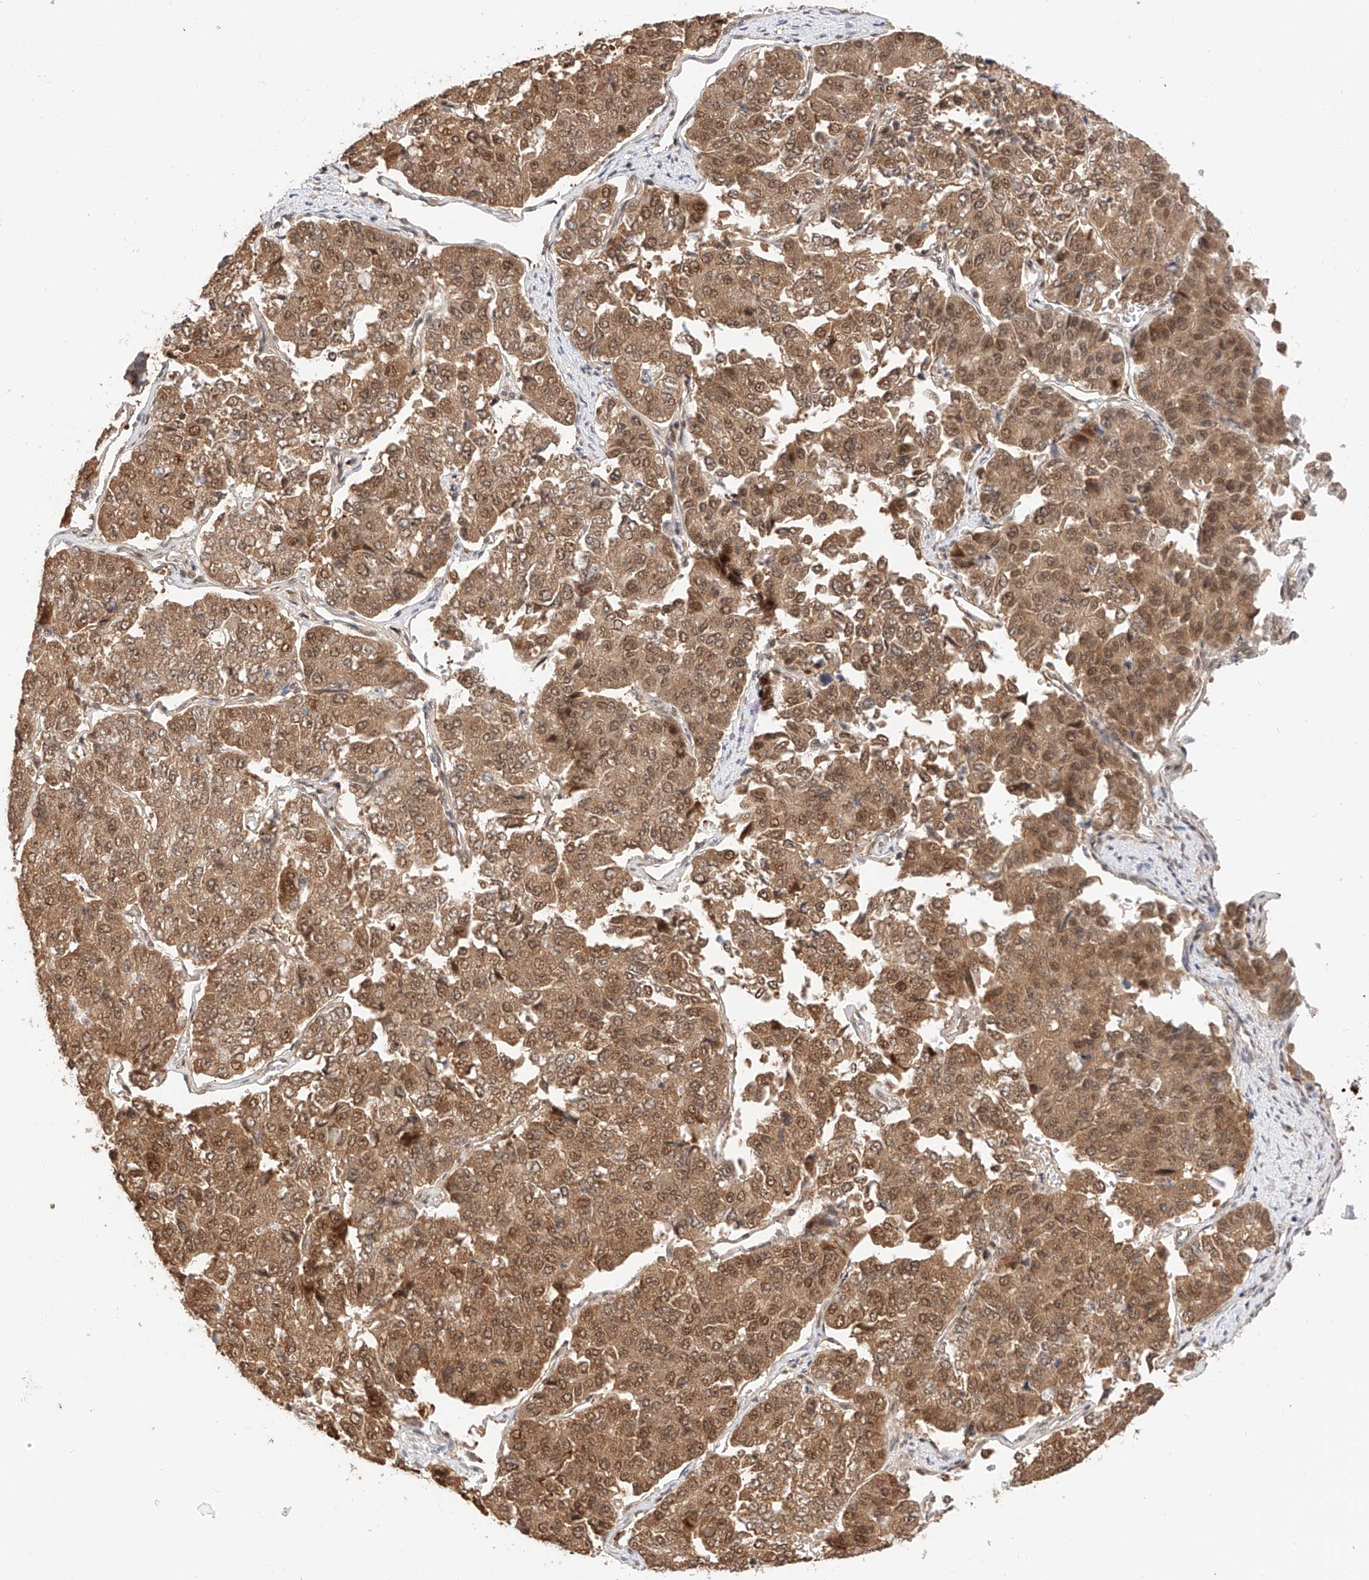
{"staining": {"intensity": "moderate", "quantity": ">75%", "location": "cytoplasmic/membranous,nuclear"}, "tissue": "pancreatic cancer", "cell_type": "Tumor cells", "image_type": "cancer", "snomed": [{"axis": "morphology", "description": "Adenocarcinoma, NOS"}, {"axis": "topography", "description": "Pancreas"}], "caption": "Protein expression by immunohistochemistry displays moderate cytoplasmic/membranous and nuclear staining in about >75% of tumor cells in pancreatic cancer (adenocarcinoma). The staining was performed using DAB to visualize the protein expression in brown, while the nuclei were stained in blue with hematoxylin (Magnification: 20x).", "gene": "EIF4H", "patient": {"sex": "male", "age": 50}}